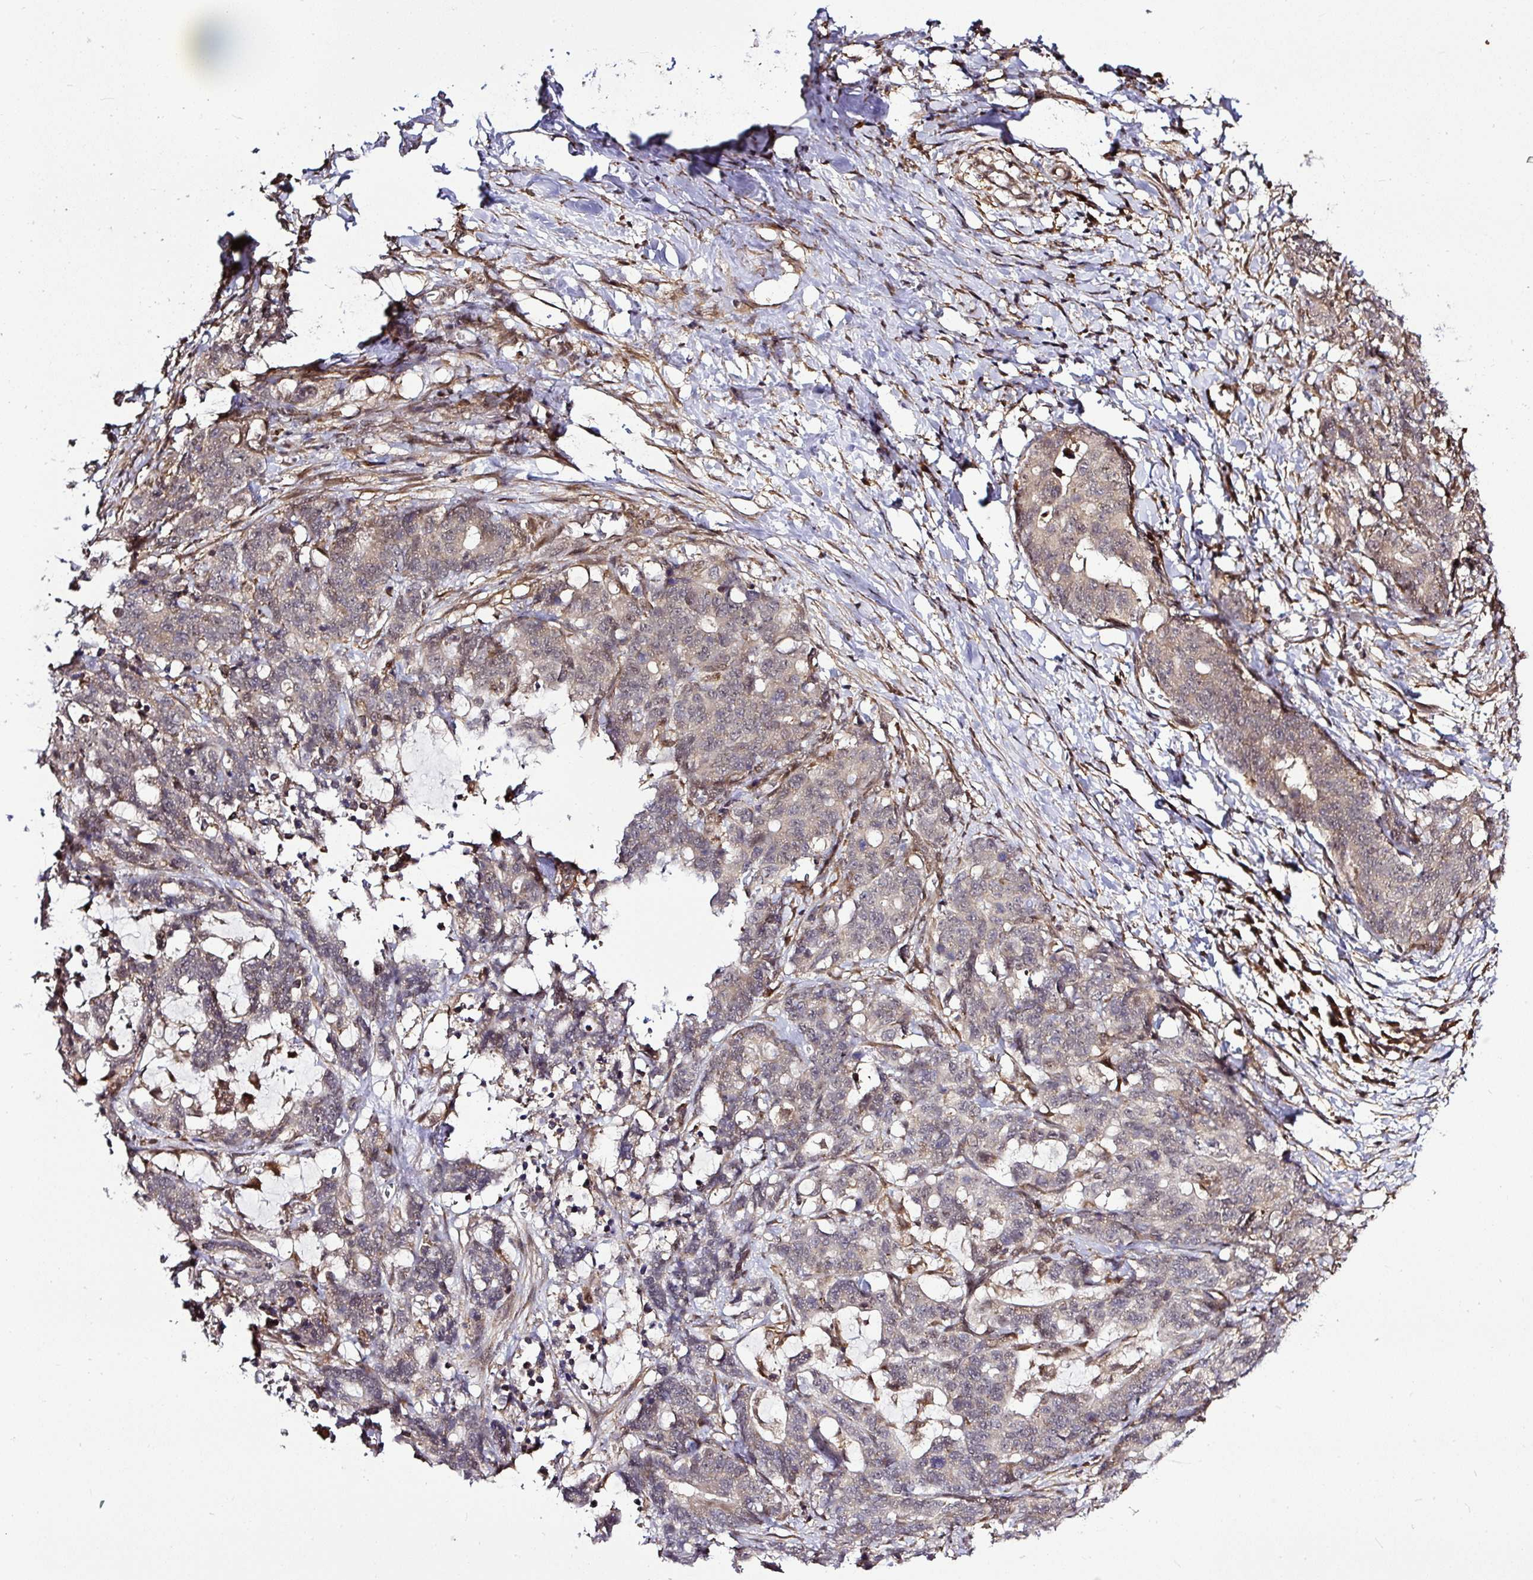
{"staining": {"intensity": "weak", "quantity": "25%-75%", "location": "cytoplasmic/membranous,nuclear"}, "tissue": "stomach cancer", "cell_type": "Tumor cells", "image_type": "cancer", "snomed": [{"axis": "morphology", "description": "Normal tissue, NOS"}, {"axis": "morphology", "description": "Adenocarcinoma, NOS"}, {"axis": "topography", "description": "Stomach"}], "caption": "Stomach cancer (adenocarcinoma) stained with immunohistochemistry (IHC) demonstrates weak cytoplasmic/membranous and nuclear positivity in about 25%-75% of tumor cells.", "gene": "FAM153A", "patient": {"sex": "female", "age": 64}}